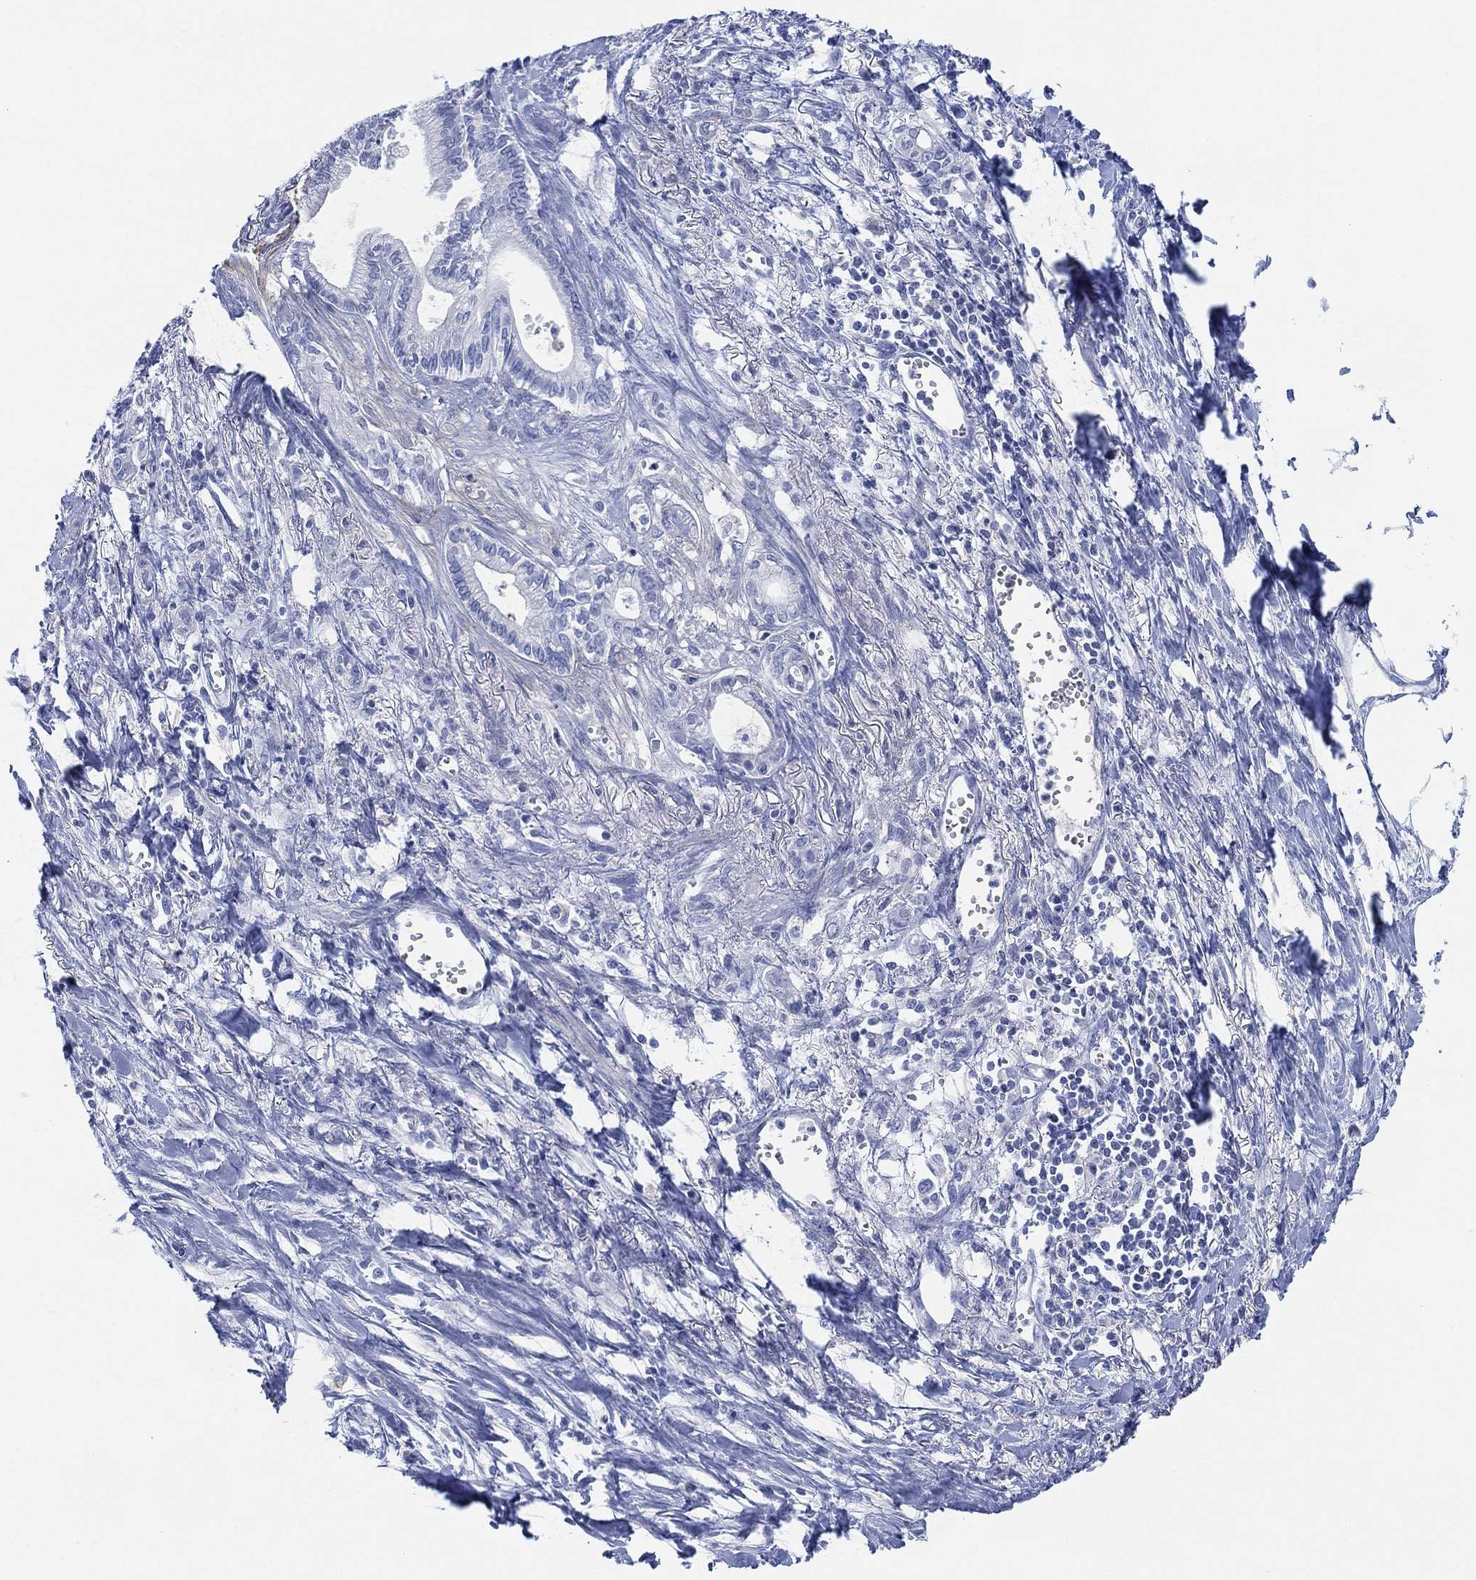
{"staining": {"intensity": "negative", "quantity": "none", "location": "none"}, "tissue": "pancreatic cancer", "cell_type": "Tumor cells", "image_type": "cancer", "snomed": [{"axis": "morphology", "description": "Adenocarcinoma, NOS"}, {"axis": "topography", "description": "Pancreas"}], "caption": "Tumor cells are negative for protein expression in human adenocarcinoma (pancreatic).", "gene": "ADAD2", "patient": {"sex": "male", "age": 71}}